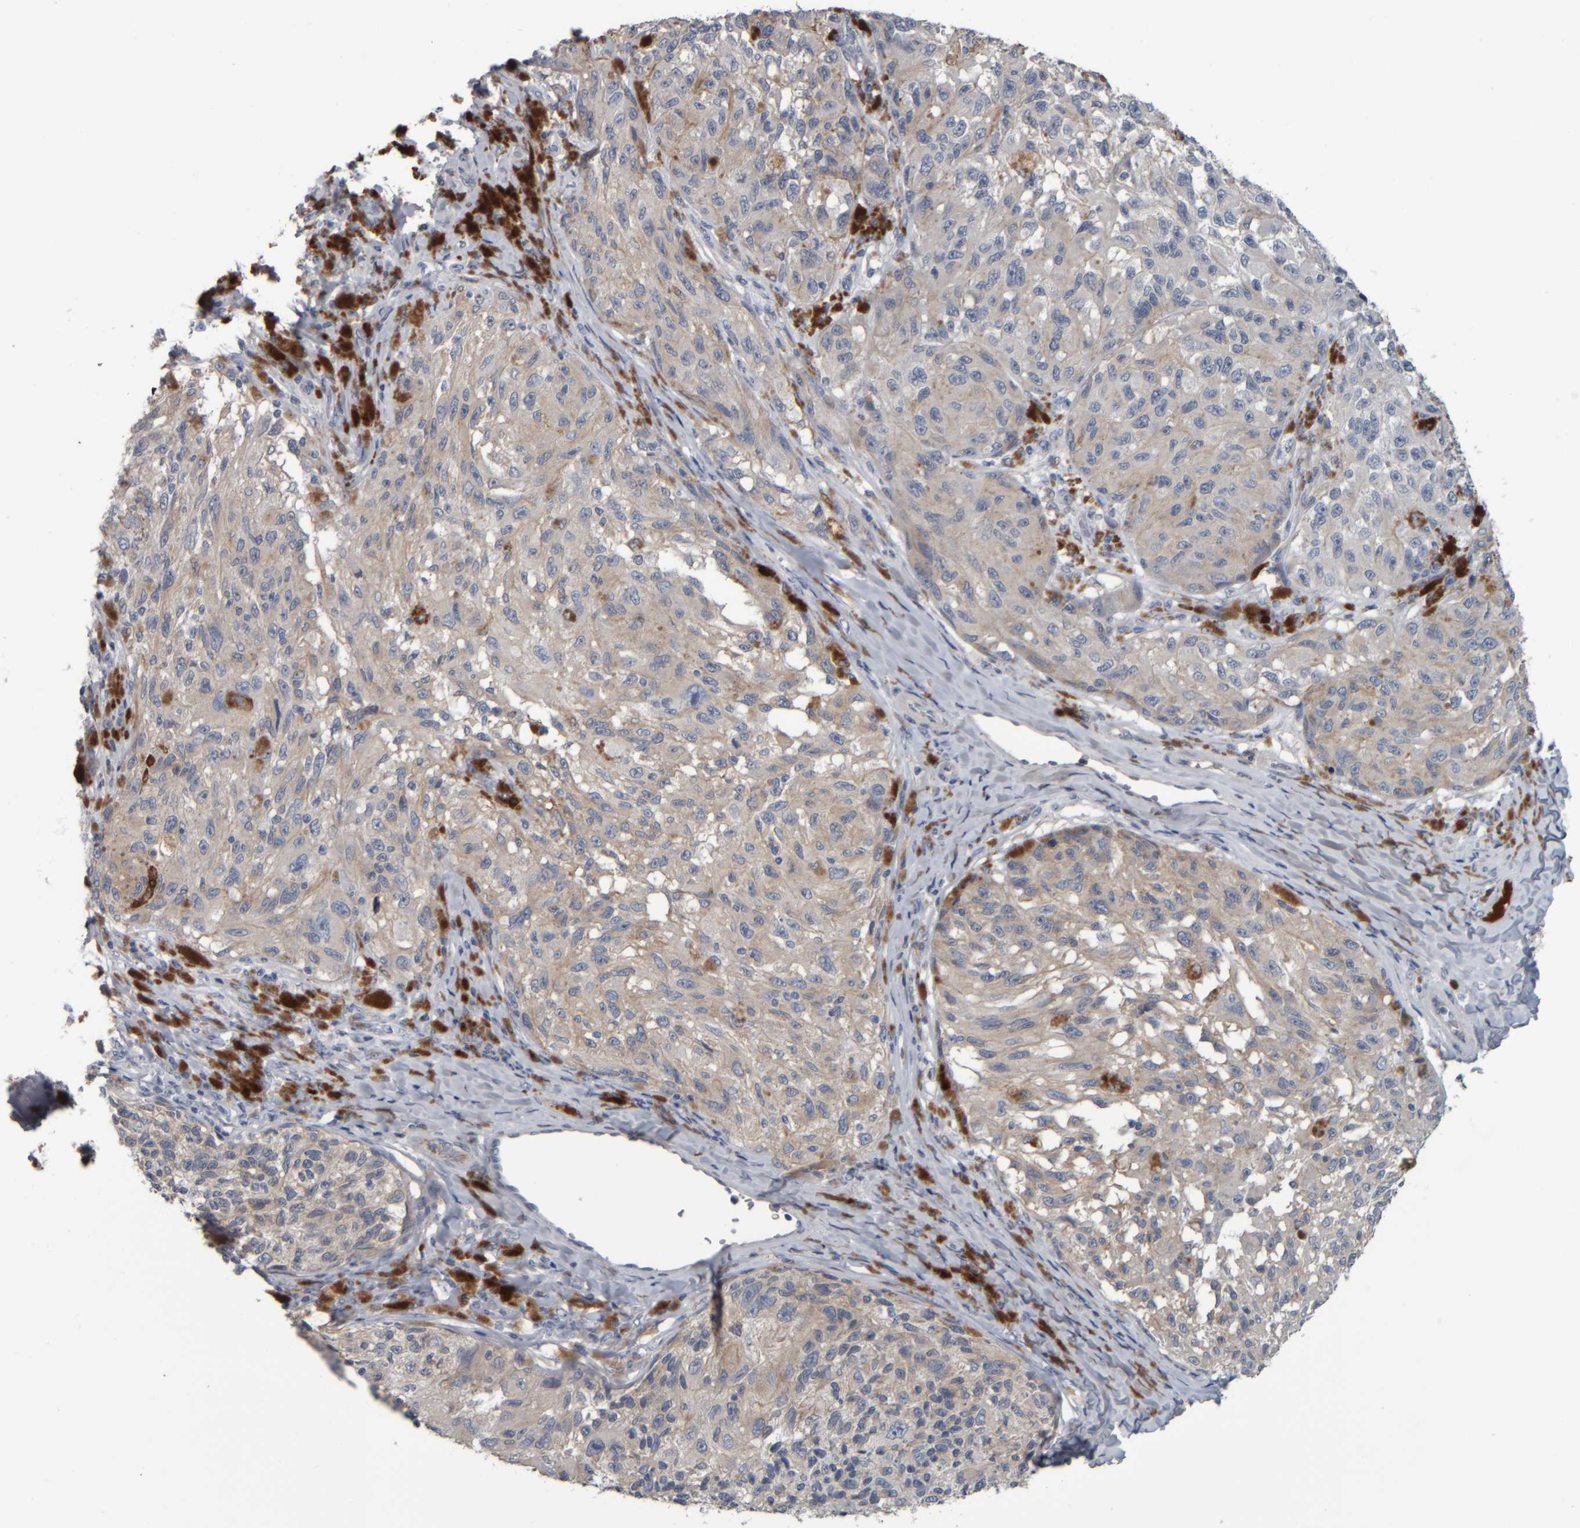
{"staining": {"intensity": "weak", "quantity": "<25%", "location": "cytoplasmic/membranous"}, "tissue": "melanoma", "cell_type": "Tumor cells", "image_type": "cancer", "snomed": [{"axis": "morphology", "description": "Malignant melanoma, NOS"}, {"axis": "topography", "description": "Skin"}], "caption": "Immunohistochemistry histopathology image of human melanoma stained for a protein (brown), which reveals no positivity in tumor cells.", "gene": "CAVIN4", "patient": {"sex": "female", "age": 73}}